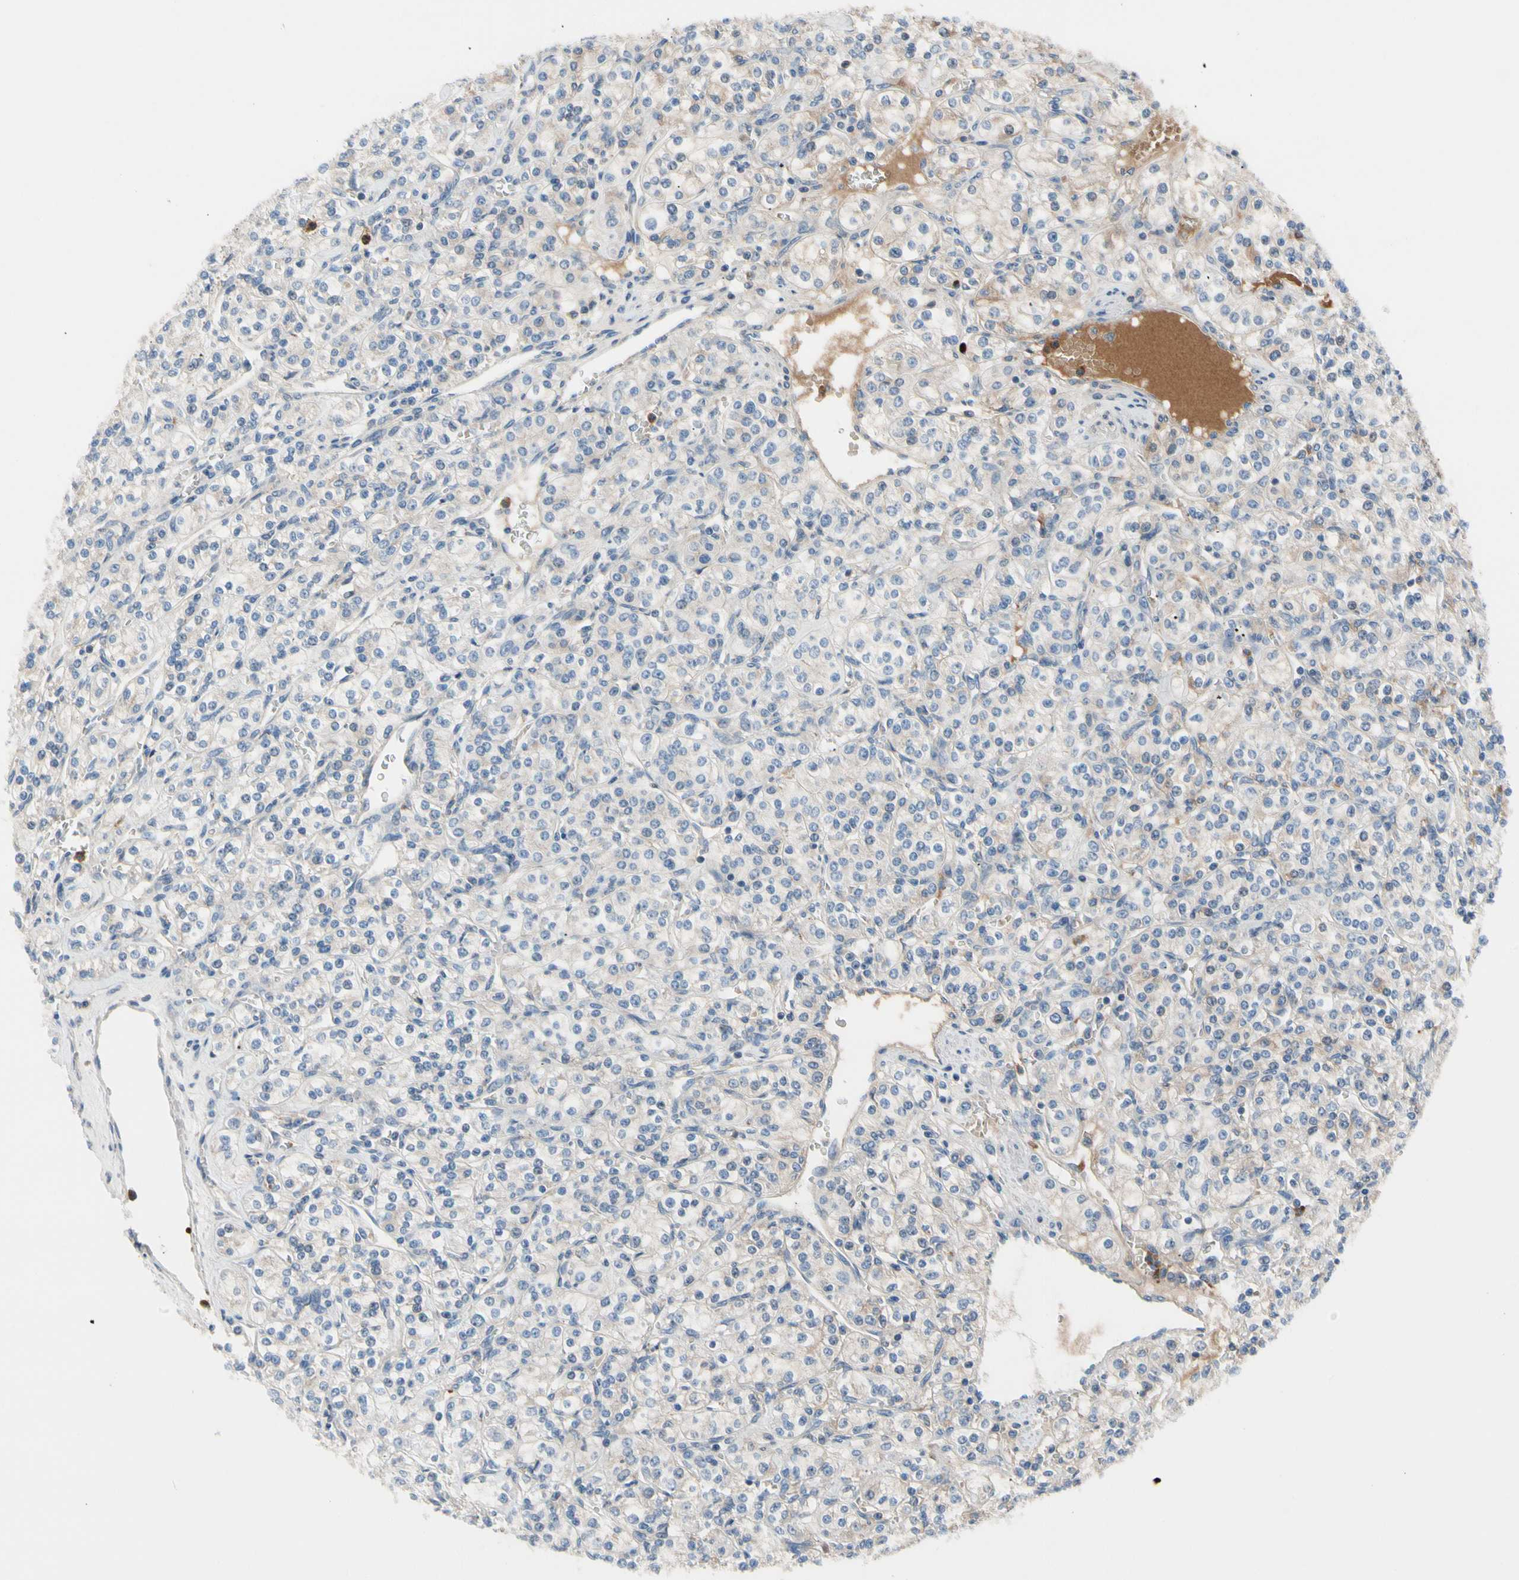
{"staining": {"intensity": "weak", "quantity": "<25%", "location": "cytoplasmic/membranous"}, "tissue": "renal cancer", "cell_type": "Tumor cells", "image_type": "cancer", "snomed": [{"axis": "morphology", "description": "Adenocarcinoma, NOS"}, {"axis": "topography", "description": "Kidney"}], "caption": "Protein analysis of adenocarcinoma (renal) shows no significant expression in tumor cells.", "gene": "HJURP", "patient": {"sex": "male", "age": 77}}